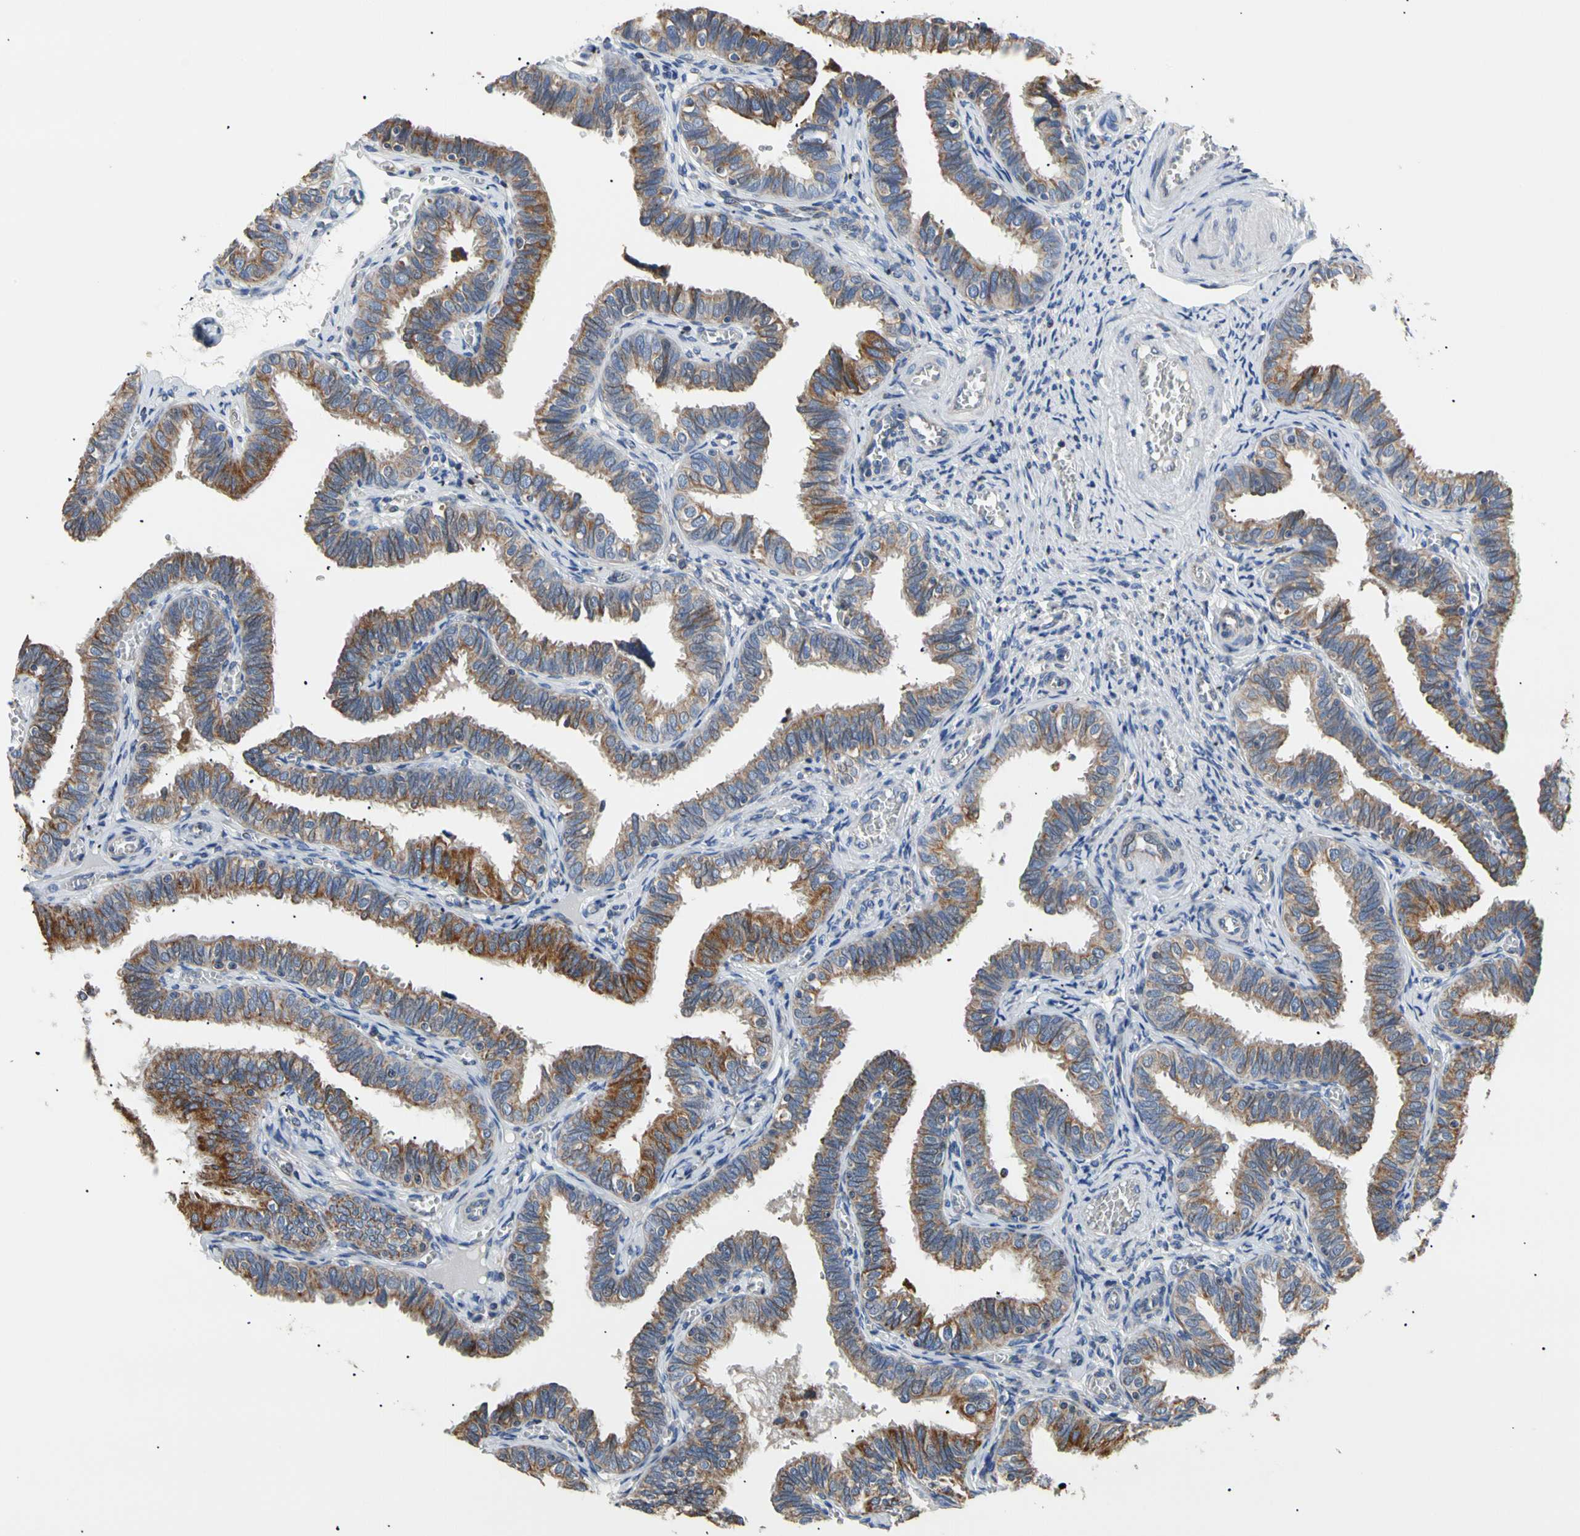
{"staining": {"intensity": "moderate", "quantity": ">75%", "location": "cytoplasmic/membranous"}, "tissue": "fallopian tube", "cell_type": "Glandular cells", "image_type": "normal", "snomed": [{"axis": "morphology", "description": "Normal tissue, NOS"}, {"axis": "topography", "description": "Fallopian tube"}], "caption": "Immunohistochemistry (IHC) micrograph of benign fallopian tube: fallopian tube stained using immunohistochemistry (IHC) shows medium levels of moderate protein expression localized specifically in the cytoplasmic/membranous of glandular cells, appearing as a cytoplasmic/membranous brown color.", "gene": "PLGRKT", "patient": {"sex": "female", "age": 46}}